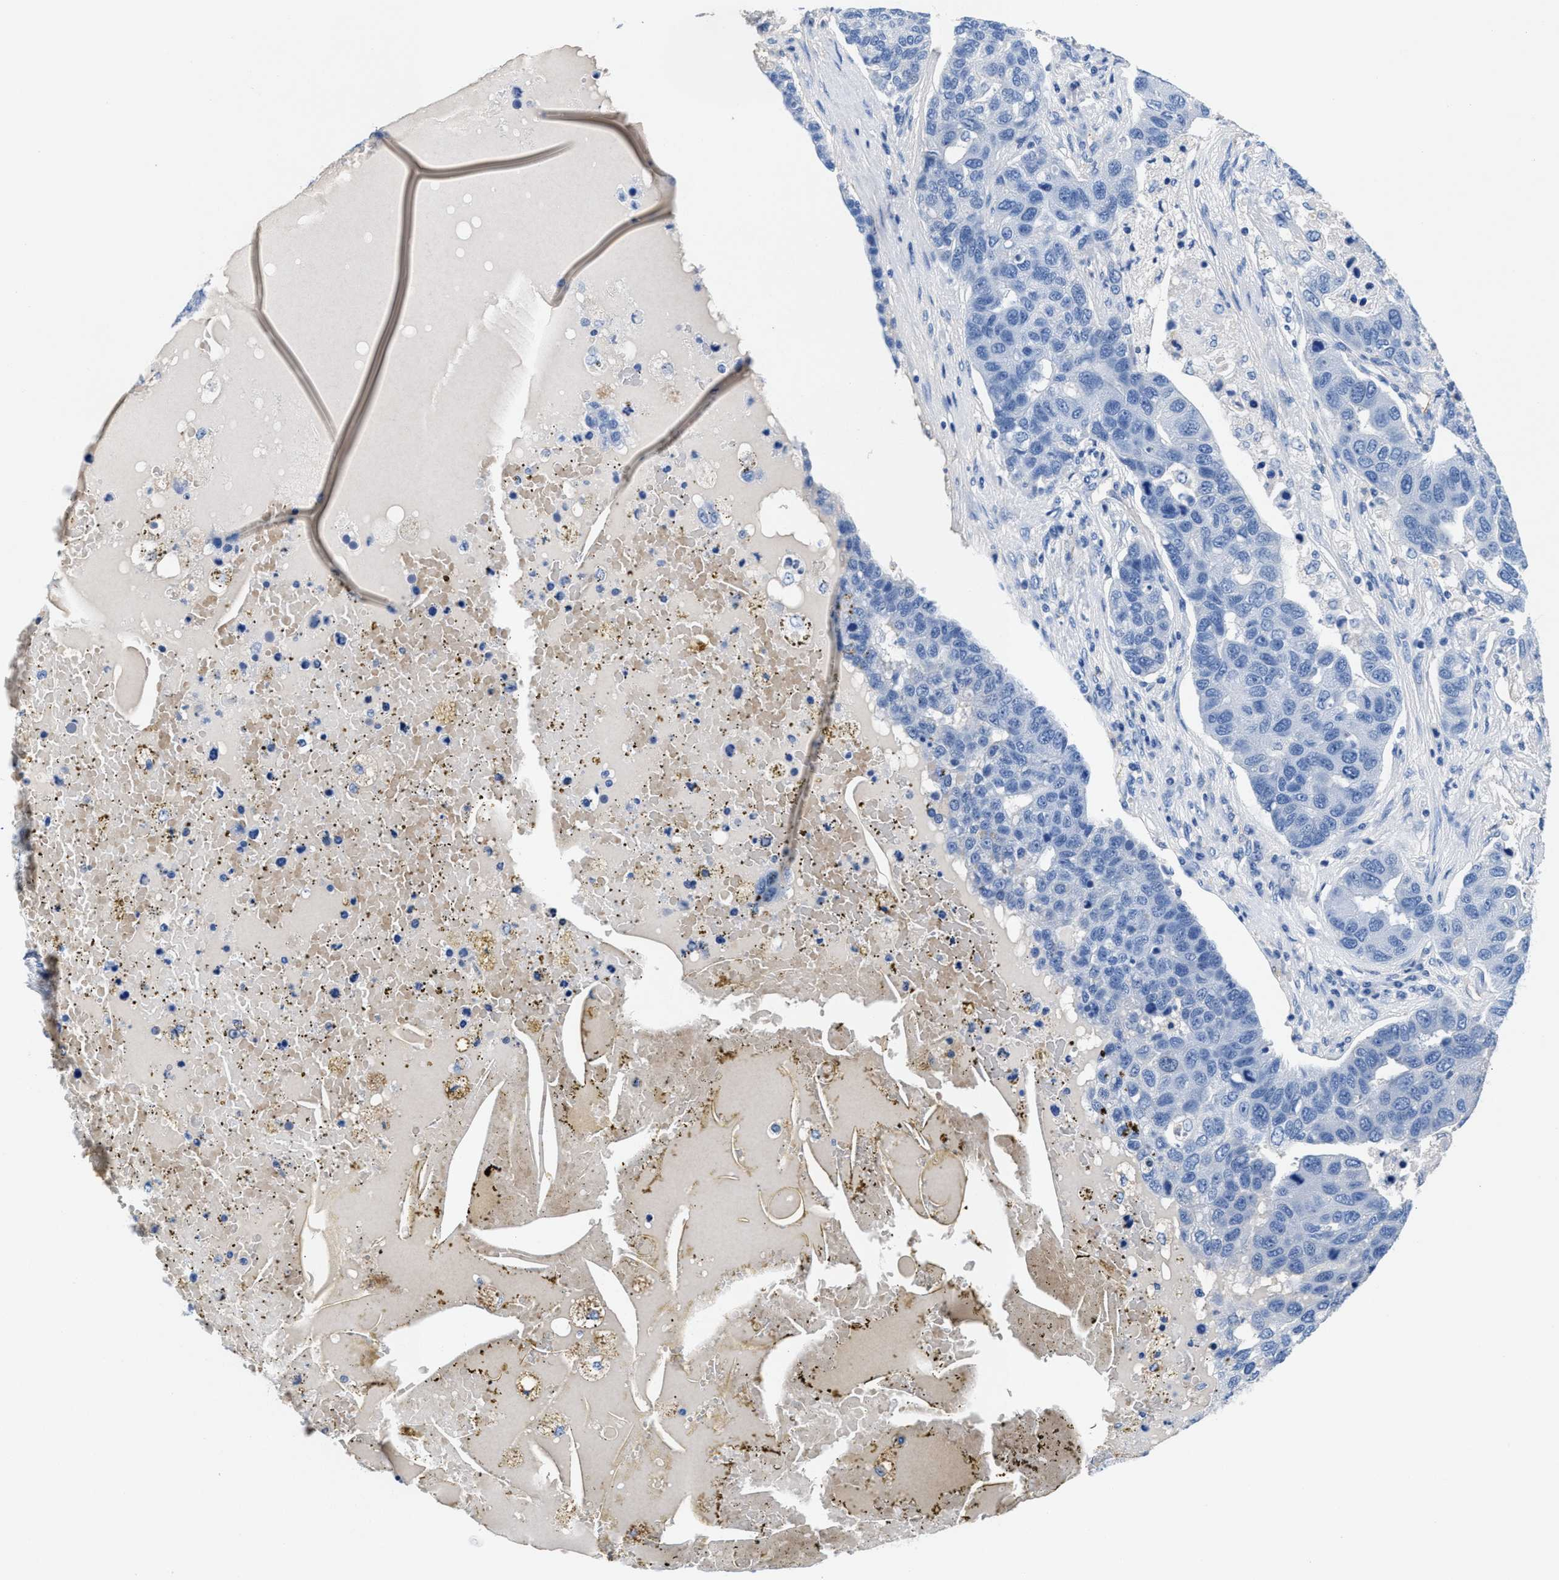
{"staining": {"intensity": "negative", "quantity": "none", "location": "none"}, "tissue": "pancreatic cancer", "cell_type": "Tumor cells", "image_type": "cancer", "snomed": [{"axis": "morphology", "description": "Adenocarcinoma, NOS"}, {"axis": "topography", "description": "Pancreas"}], "caption": "Histopathology image shows no protein positivity in tumor cells of pancreatic adenocarcinoma tissue.", "gene": "SLFN13", "patient": {"sex": "female", "age": 61}}